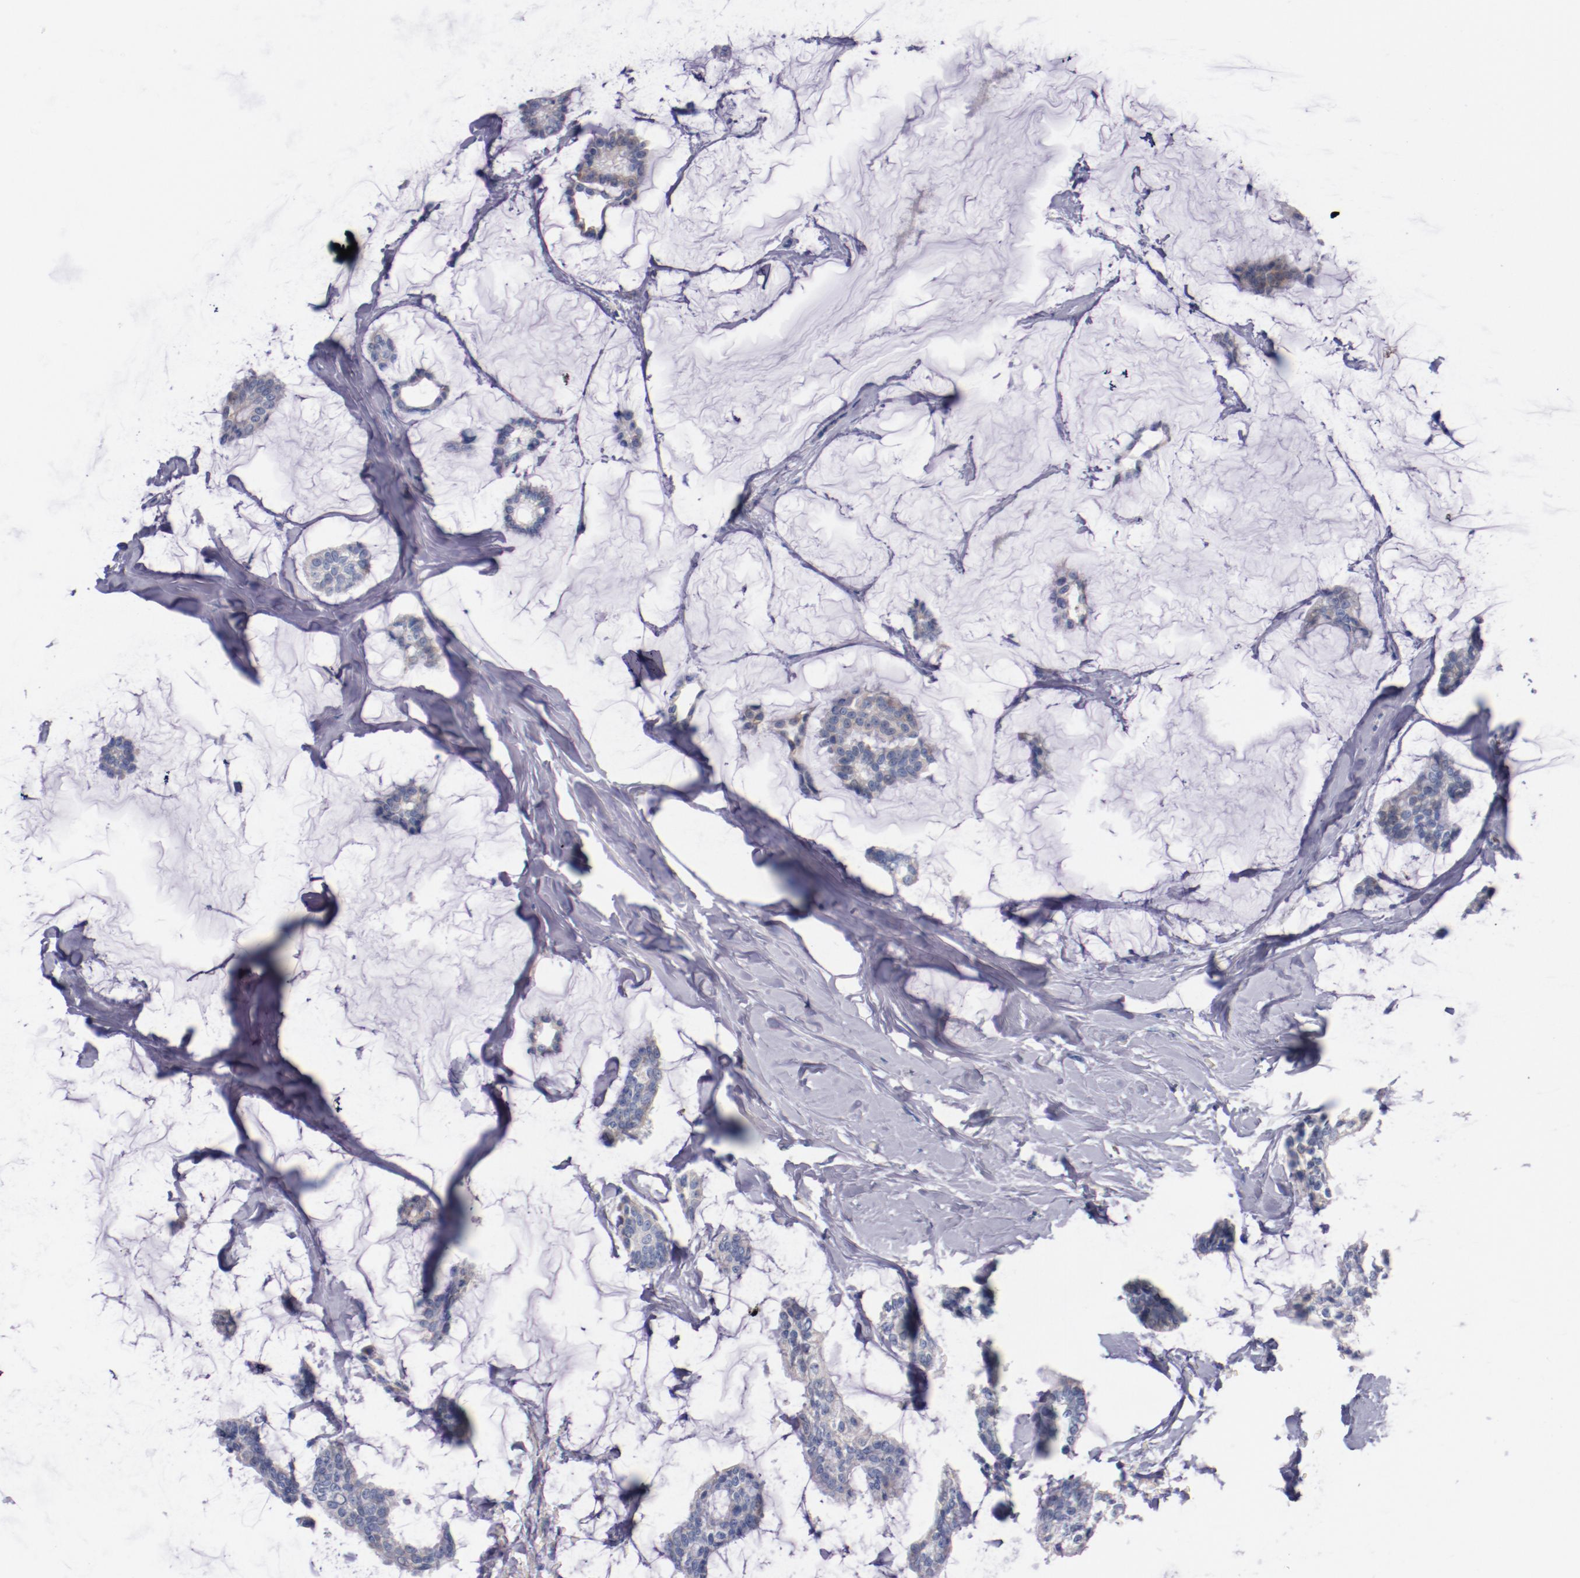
{"staining": {"intensity": "negative", "quantity": "none", "location": "none"}, "tissue": "breast cancer", "cell_type": "Tumor cells", "image_type": "cancer", "snomed": [{"axis": "morphology", "description": "Duct carcinoma"}, {"axis": "topography", "description": "Breast"}], "caption": "Immunohistochemistry (IHC) micrograph of breast cancer (infiltrating ductal carcinoma) stained for a protein (brown), which reveals no staining in tumor cells. Brightfield microscopy of immunohistochemistry stained with DAB (3,3'-diaminobenzidine) (brown) and hematoxylin (blue), captured at high magnification.", "gene": "CNTNAP2", "patient": {"sex": "female", "age": 93}}